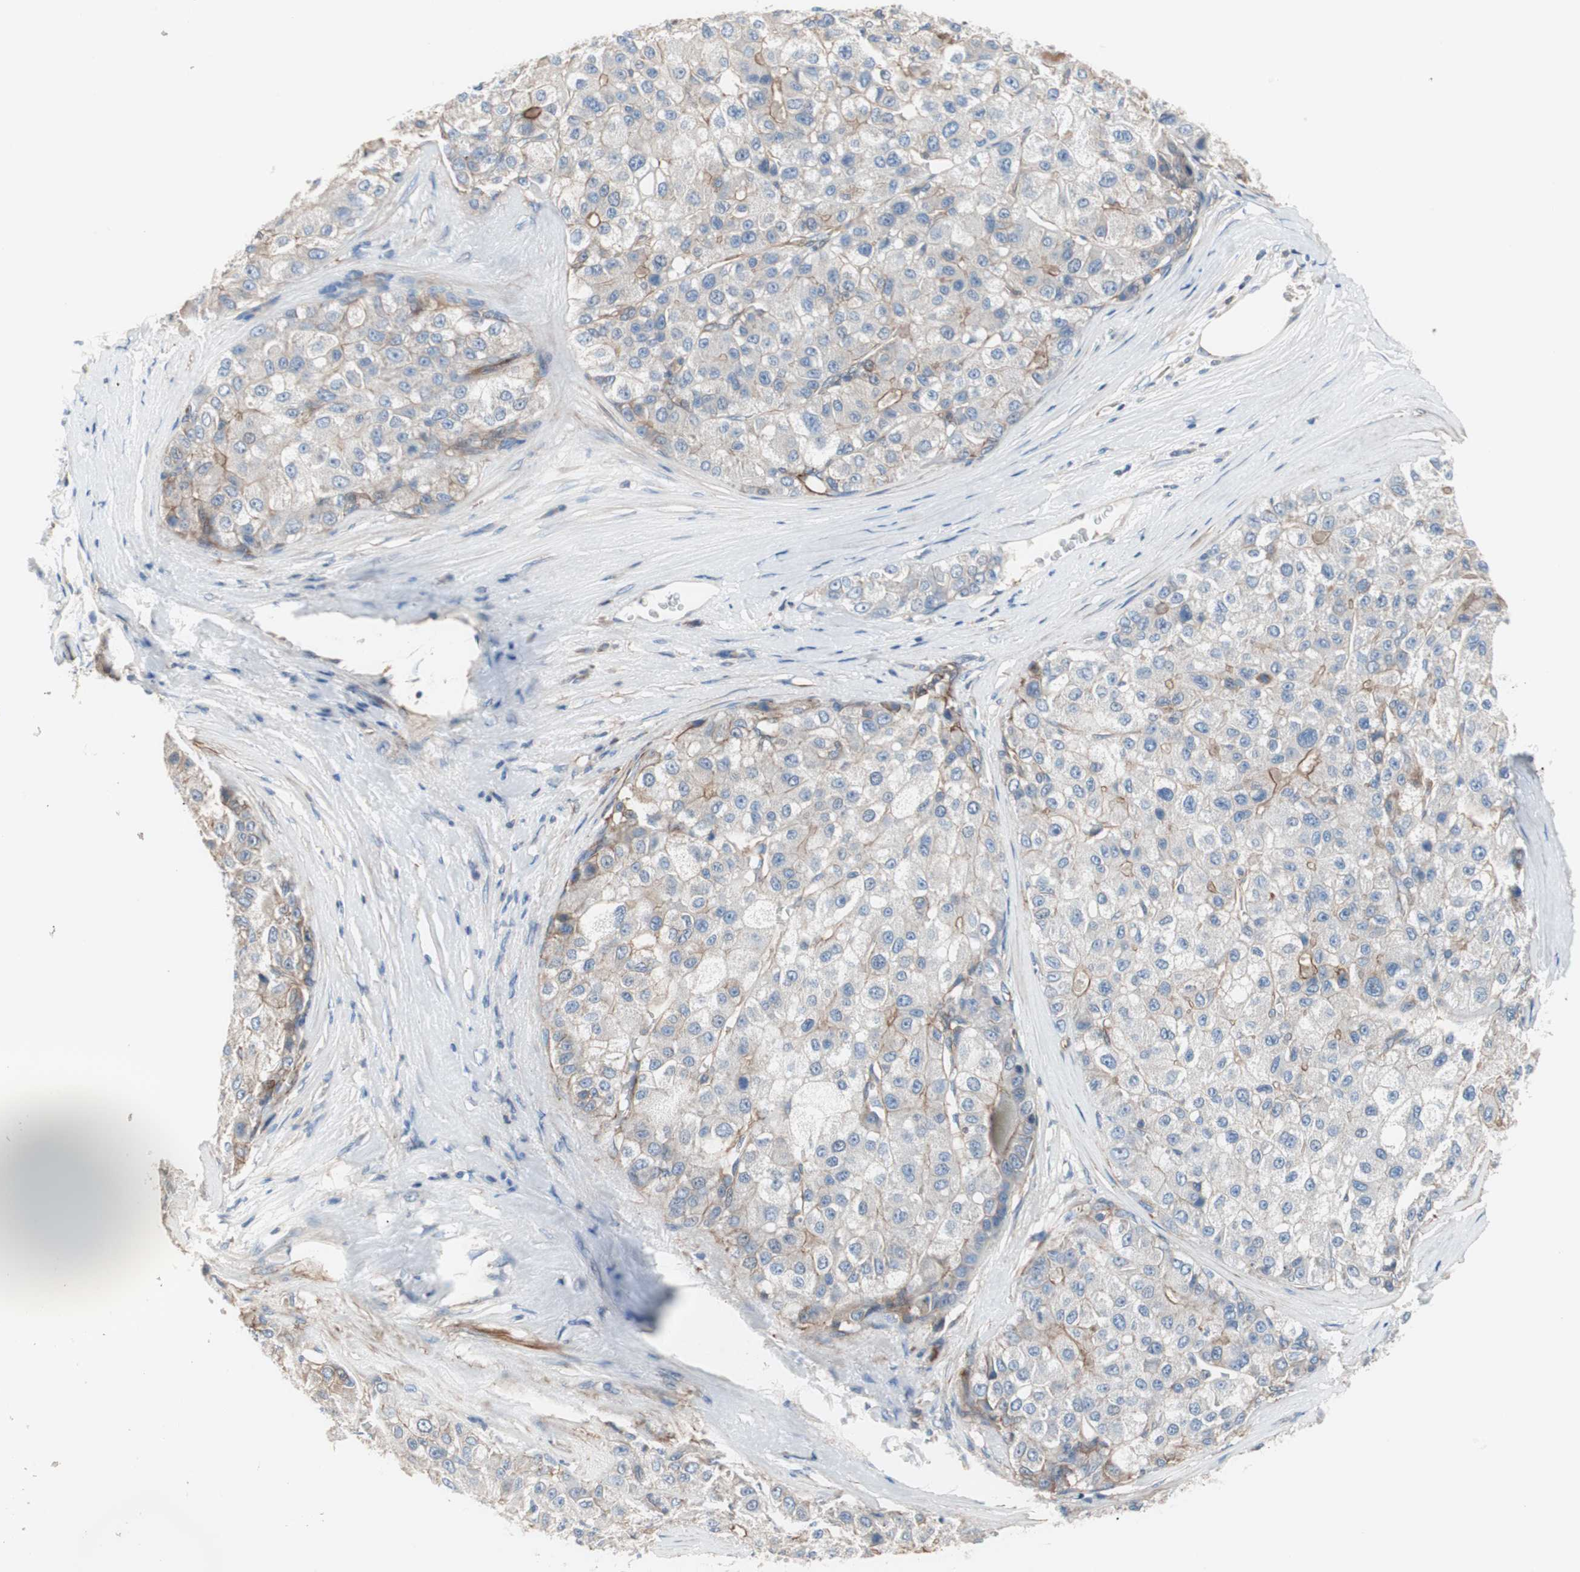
{"staining": {"intensity": "weak", "quantity": "25%-75%", "location": "cytoplasmic/membranous"}, "tissue": "liver cancer", "cell_type": "Tumor cells", "image_type": "cancer", "snomed": [{"axis": "morphology", "description": "Carcinoma, Hepatocellular, NOS"}, {"axis": "topography", "description": "Liver"}], "caption": "Liver hepatocellular carcinoma tissue demonstrates weak cytoplasmic/membranous expression in about 25%-75% of tumor cells", "gene": "GPR160", "patient": {"sex": "male", "age": 80}}